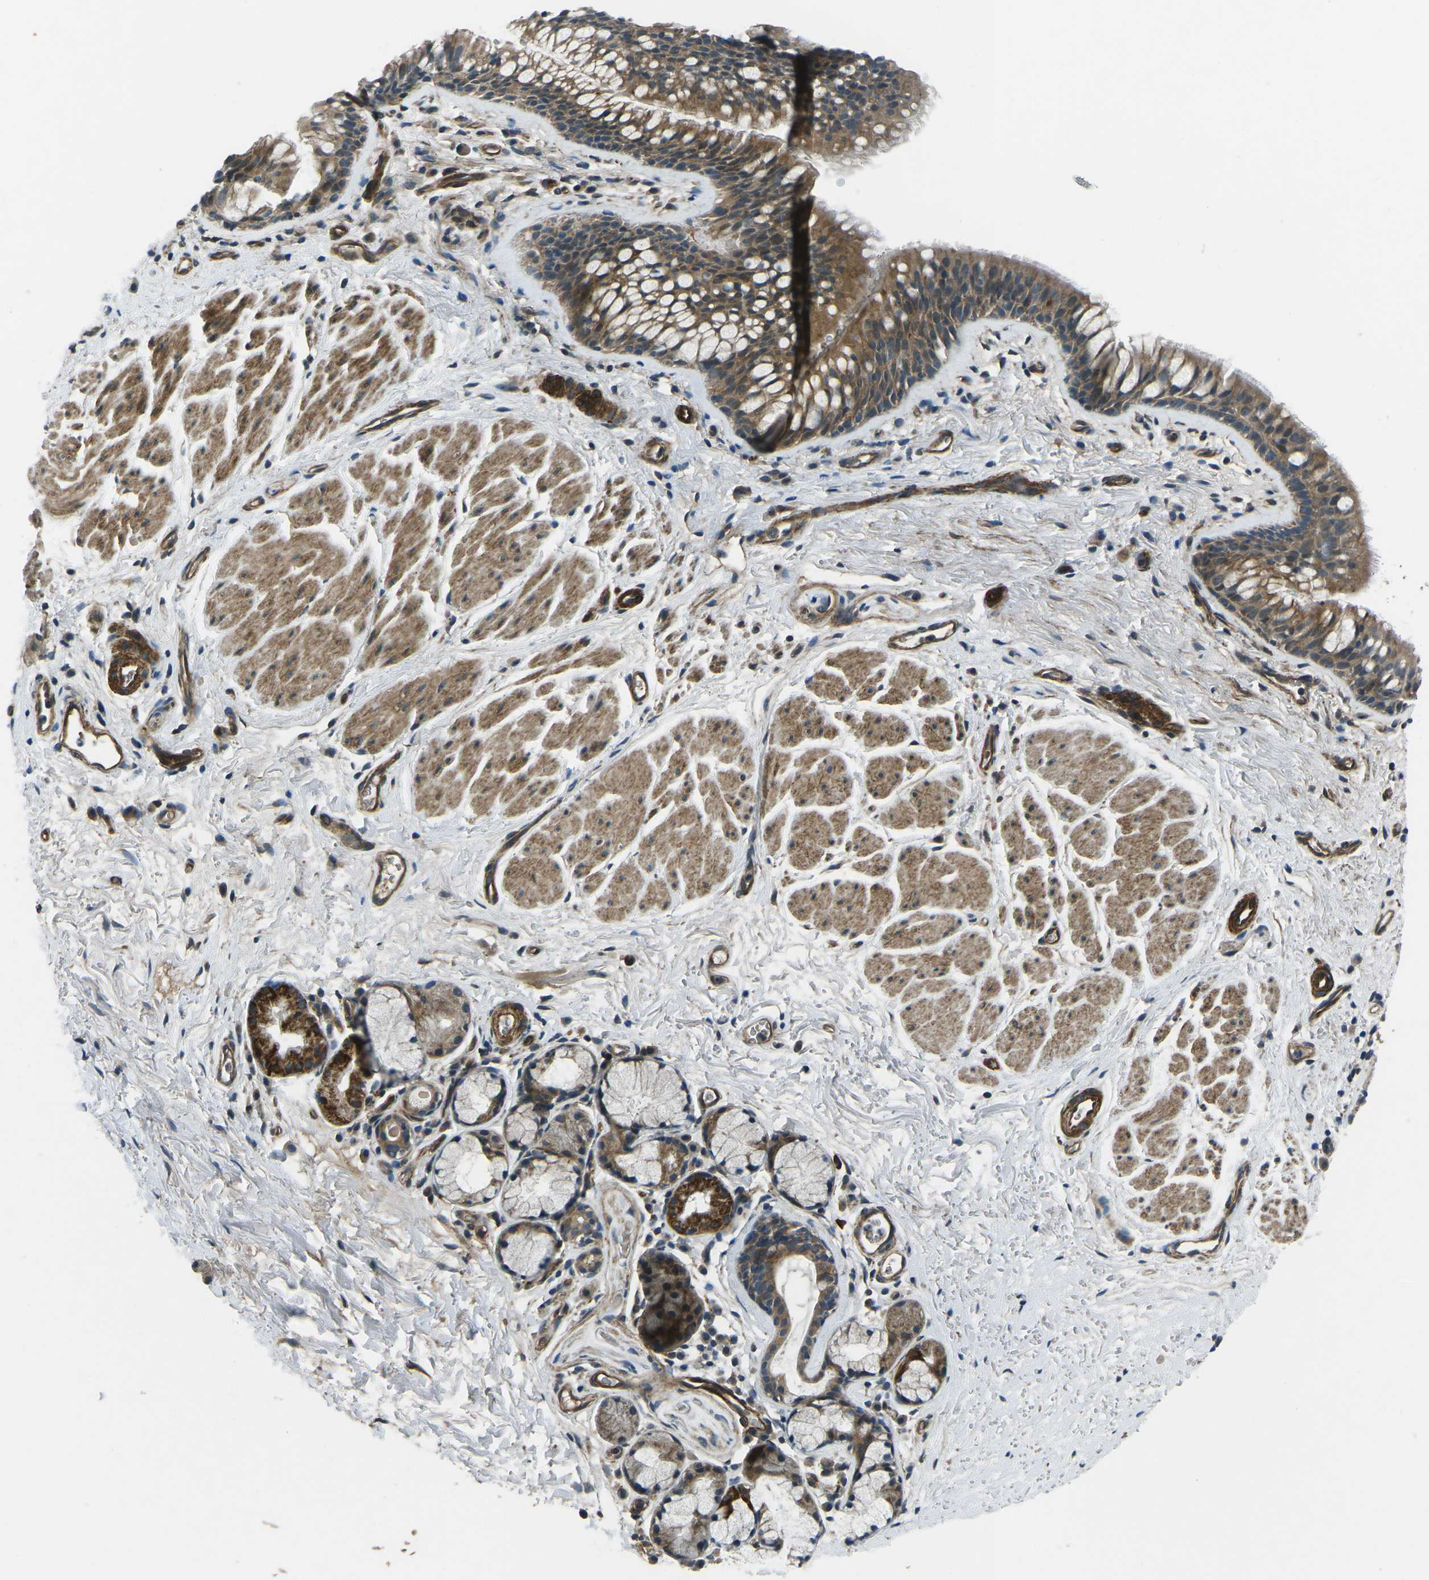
{"staining": {"intensity": "moderate", "quantity": ">75%", "location": "cytoplasmic/membranous"}, "tissue": "bronchus", "cell_type": "Respiratory epithelial cells", "image_type": "normal", "snomed": [{"axis": "morphology", "description": "Normal tissue, NOS"}, {"axis": "topography", "description": "Cartilage tissue"}, {"axis": "topography", "description": "Bronchus"}], "caption": "Immunohistochemistry photomicrograph of benign bronchus stained for a protein (brown), which shows medium levels of moderate cytoplasmic/membranous expression in approximately >75% of respiratory epithelial cells.", "gene": "AFAP1", "patient": {"sex": "female", "age": 53}}